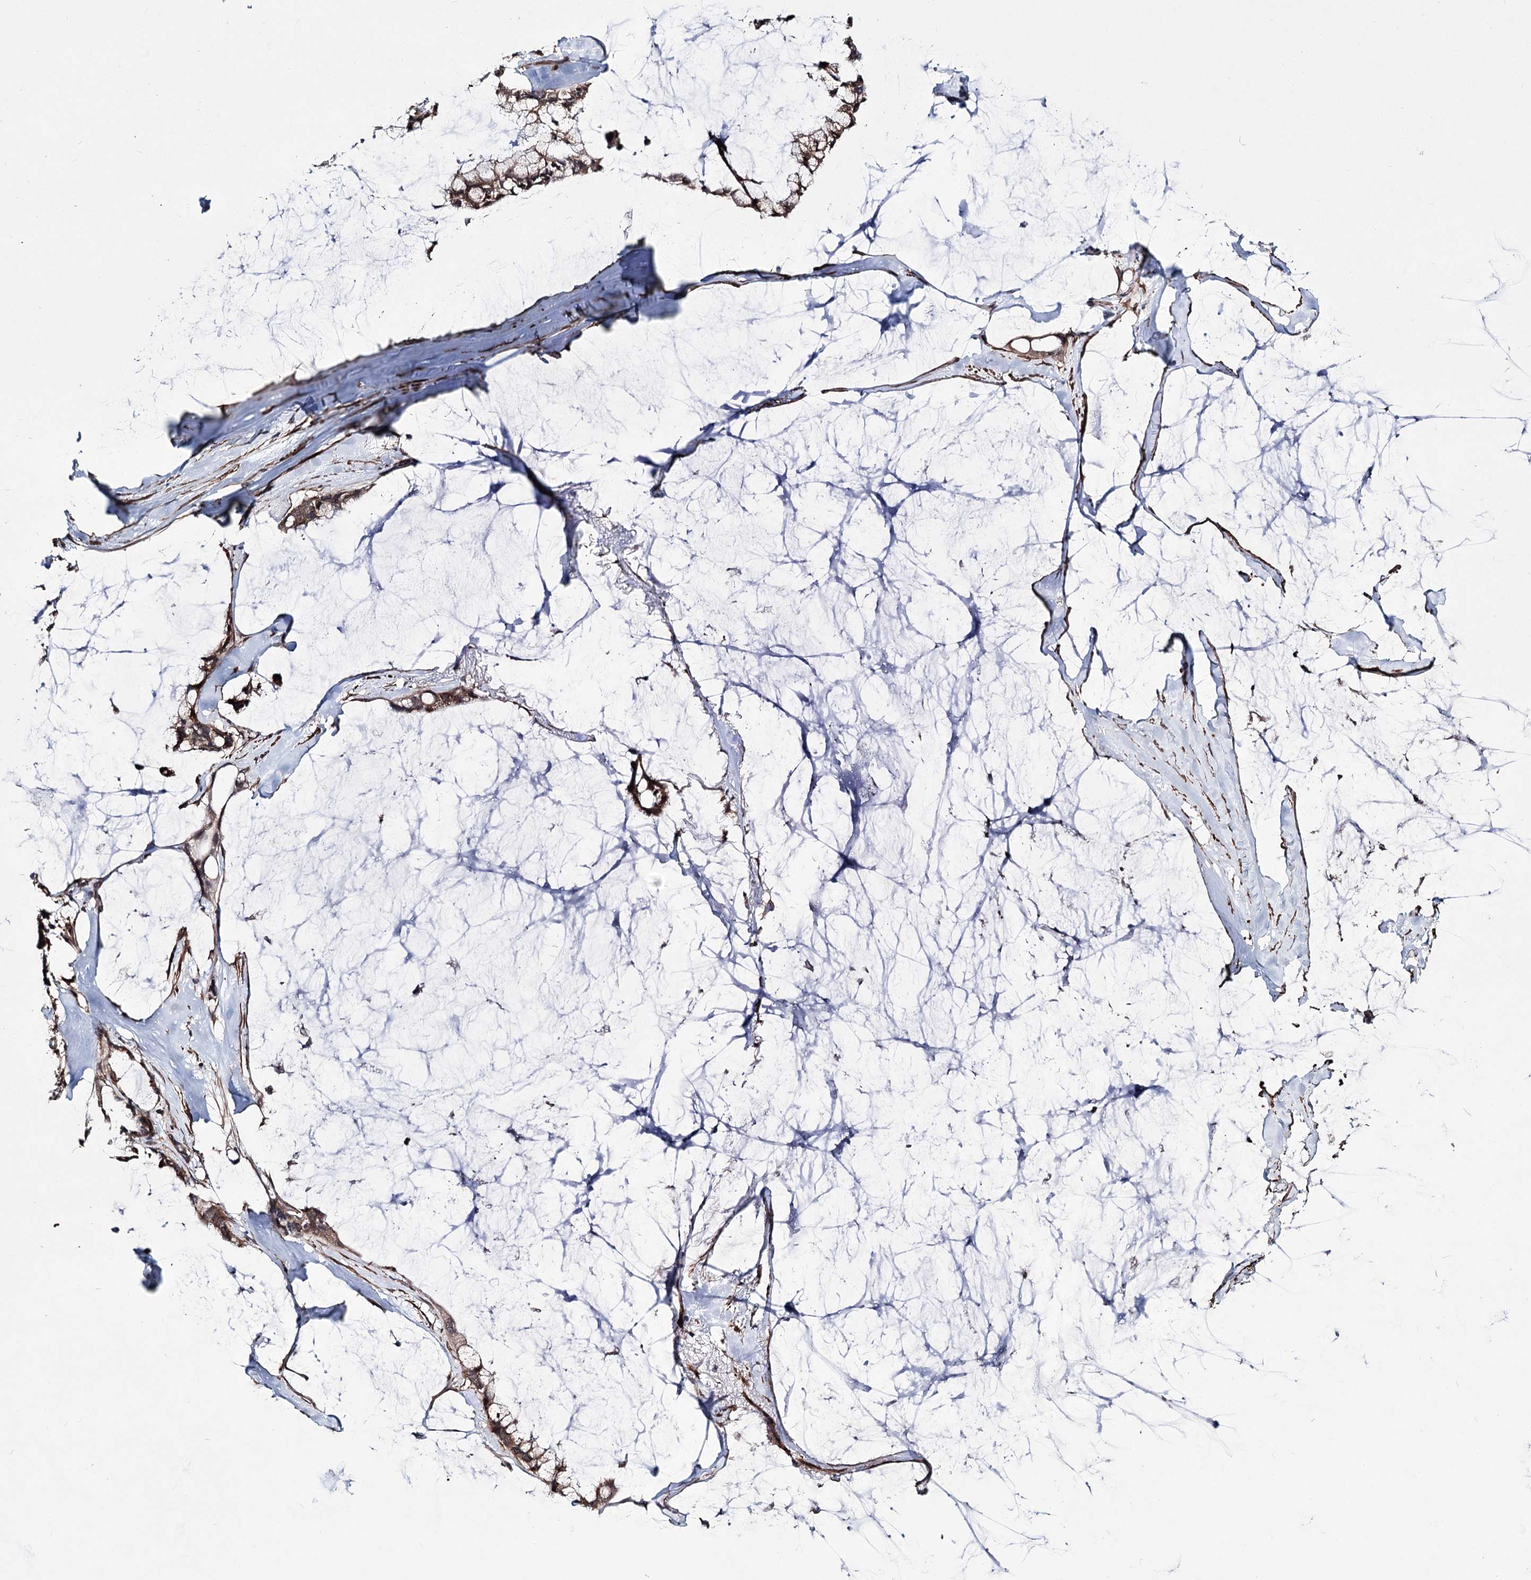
{"staining": {"intensity": "moderate", "quantity": ">75%", "location": "cytoplasmic/membranous"}, "tissue": "ovarian cancer", "cell_type": "Tumor cells", "image_type": "cancer", "snomed": [{"axis": "morphology", "description": "Cystadenocarcinoma, mucinous, NOS"}, {"axis": "topography", "description": "Ovary"}], "caption": "Protein expression analysis of human mucinous cystadenocarcinoma (ovarian) reveals moderate cytoplasmic/membranous positivity in about >75% of tumor cells.", "gene": "PPRC1", "patient": {"sex": "female", "age": 39}}